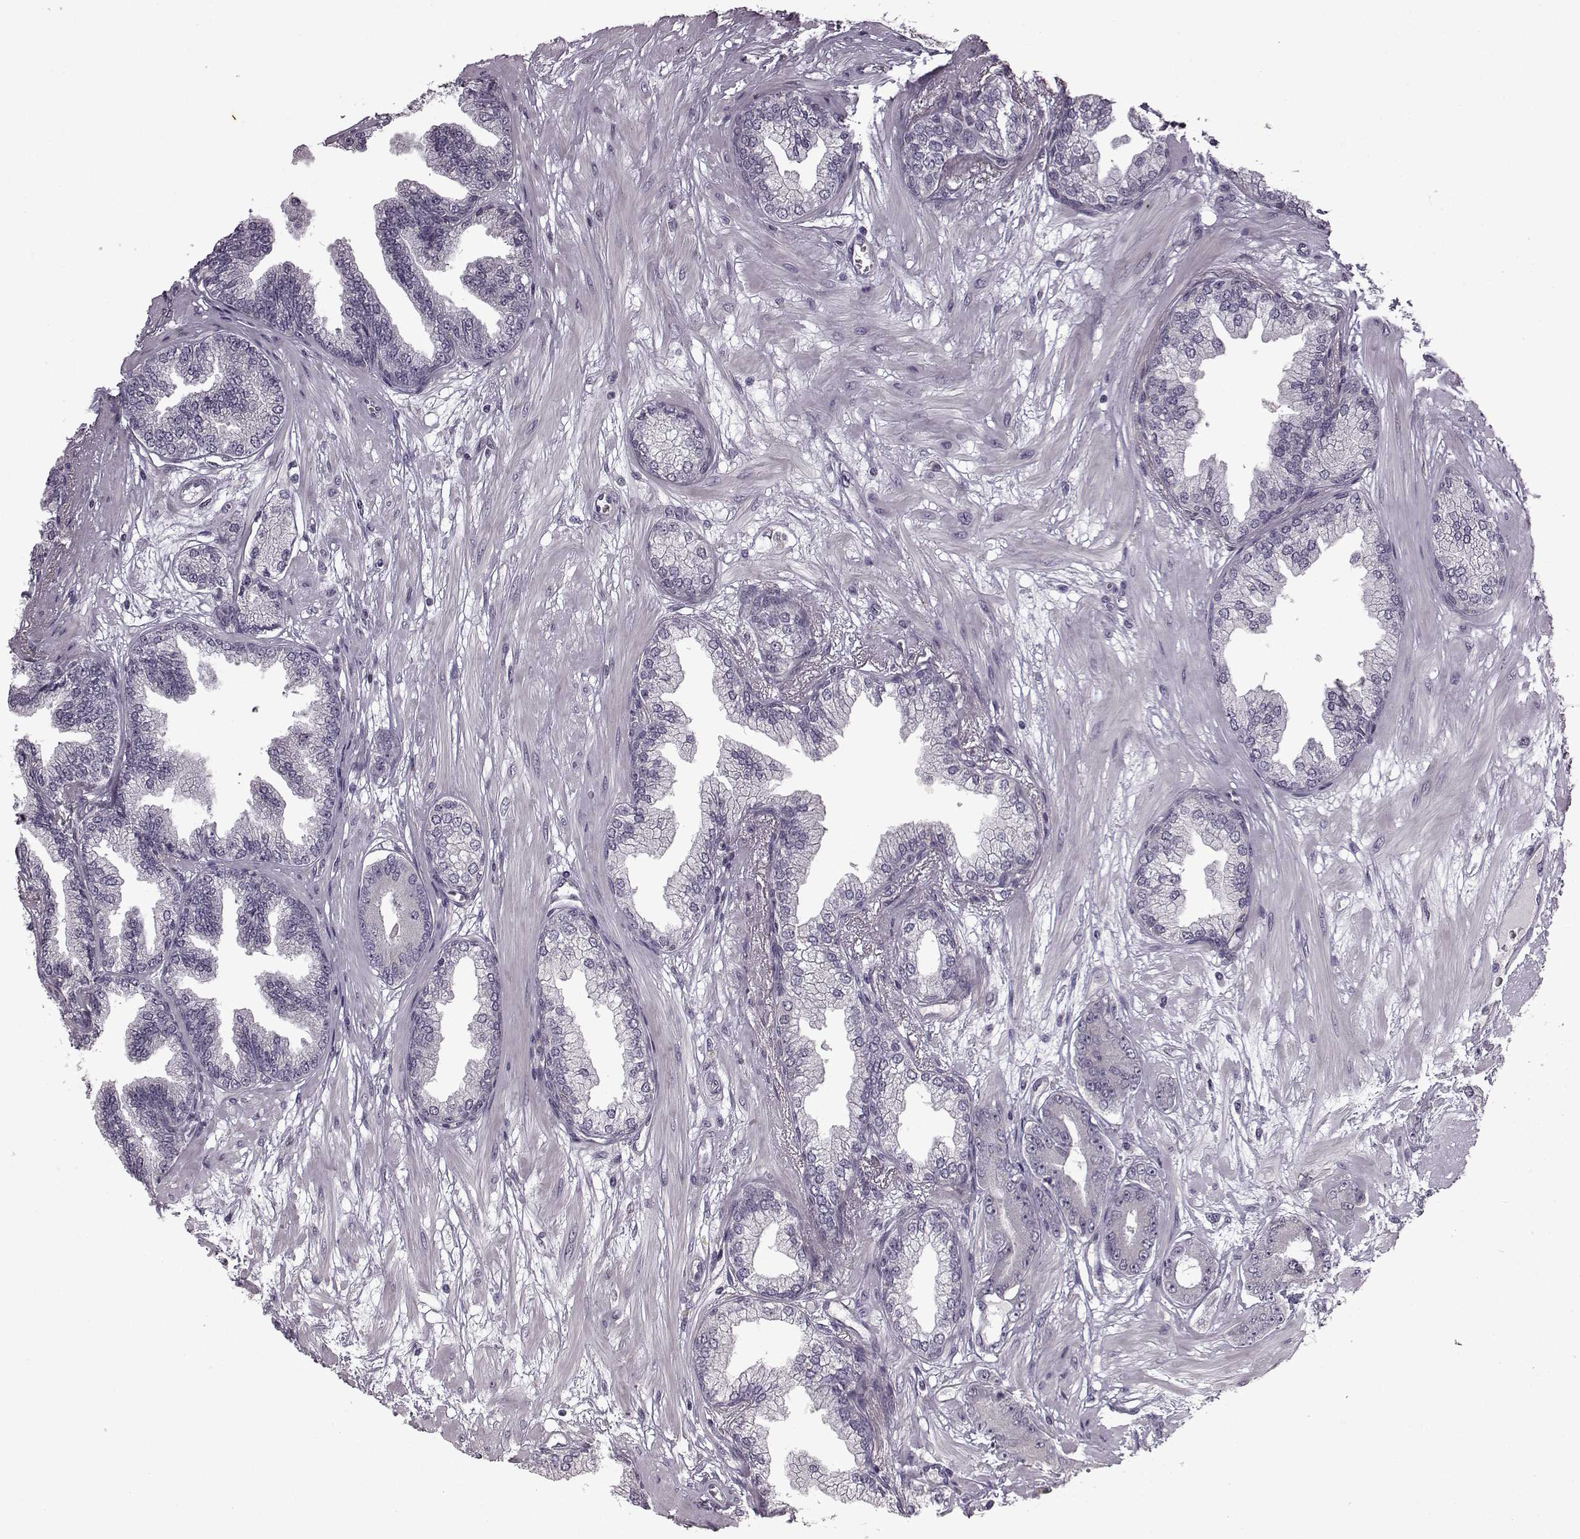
{"staining": {"intensity": "negative", "quantity": "none", "location": "none"}, "tissue": "prostate cancer", "cell_type": "Tumor cells", "image_type": "cancer", "snomed": [{"axis": "morphology", "description": "Adenocarcinoma, Low grade"}, {"axis": "topography", "description": "Prostate"}], "caption": "The micrograph displays no significant positivity in tumor cells of low-grade adenocarcinoma (prostate).", "gene": "B3GNT6", "patient": {"sex": "male", "age": 64}}